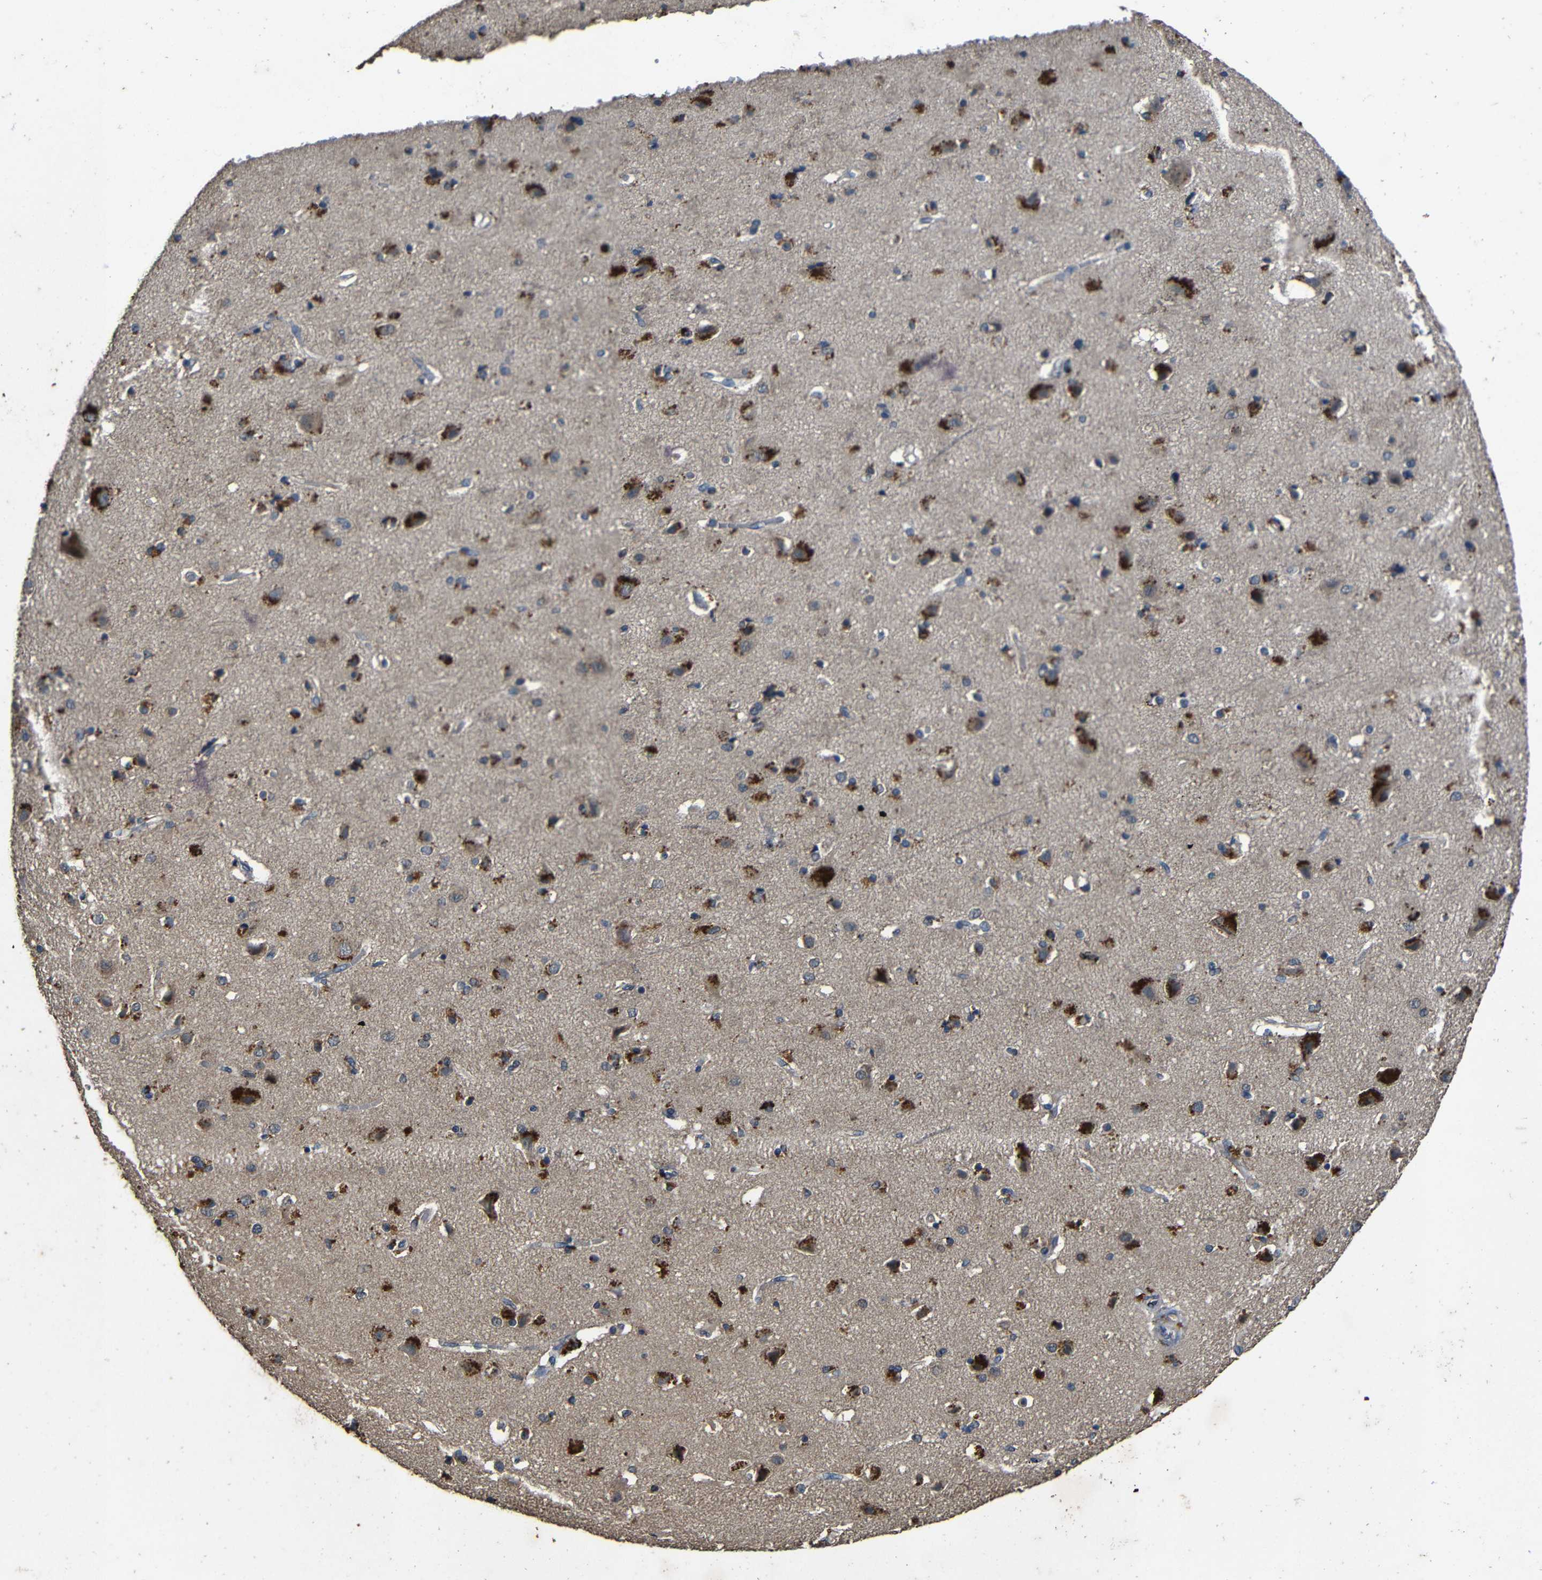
{"staining": {"intensity": "negative", "quantity": "none", "location": "none"}, "tissue": "cerebral cortex", "cell_type": "Endothelial cells", "image_type": "normal", "snomed": [{"axis": "morphology", "description": "Normal tissue, NOS"}, {"axis": "topography", "description": "Cerebral cortex"}], "caption": "Cerebral cortex was stained to show a protein in brown. There is no significant expression in endothelial cells. (DAB immunohistochemistry (IHC) with hematoxylin counter stain).", "gene": "C6orf89", "patient": {"sex": "female", "age": 54}}